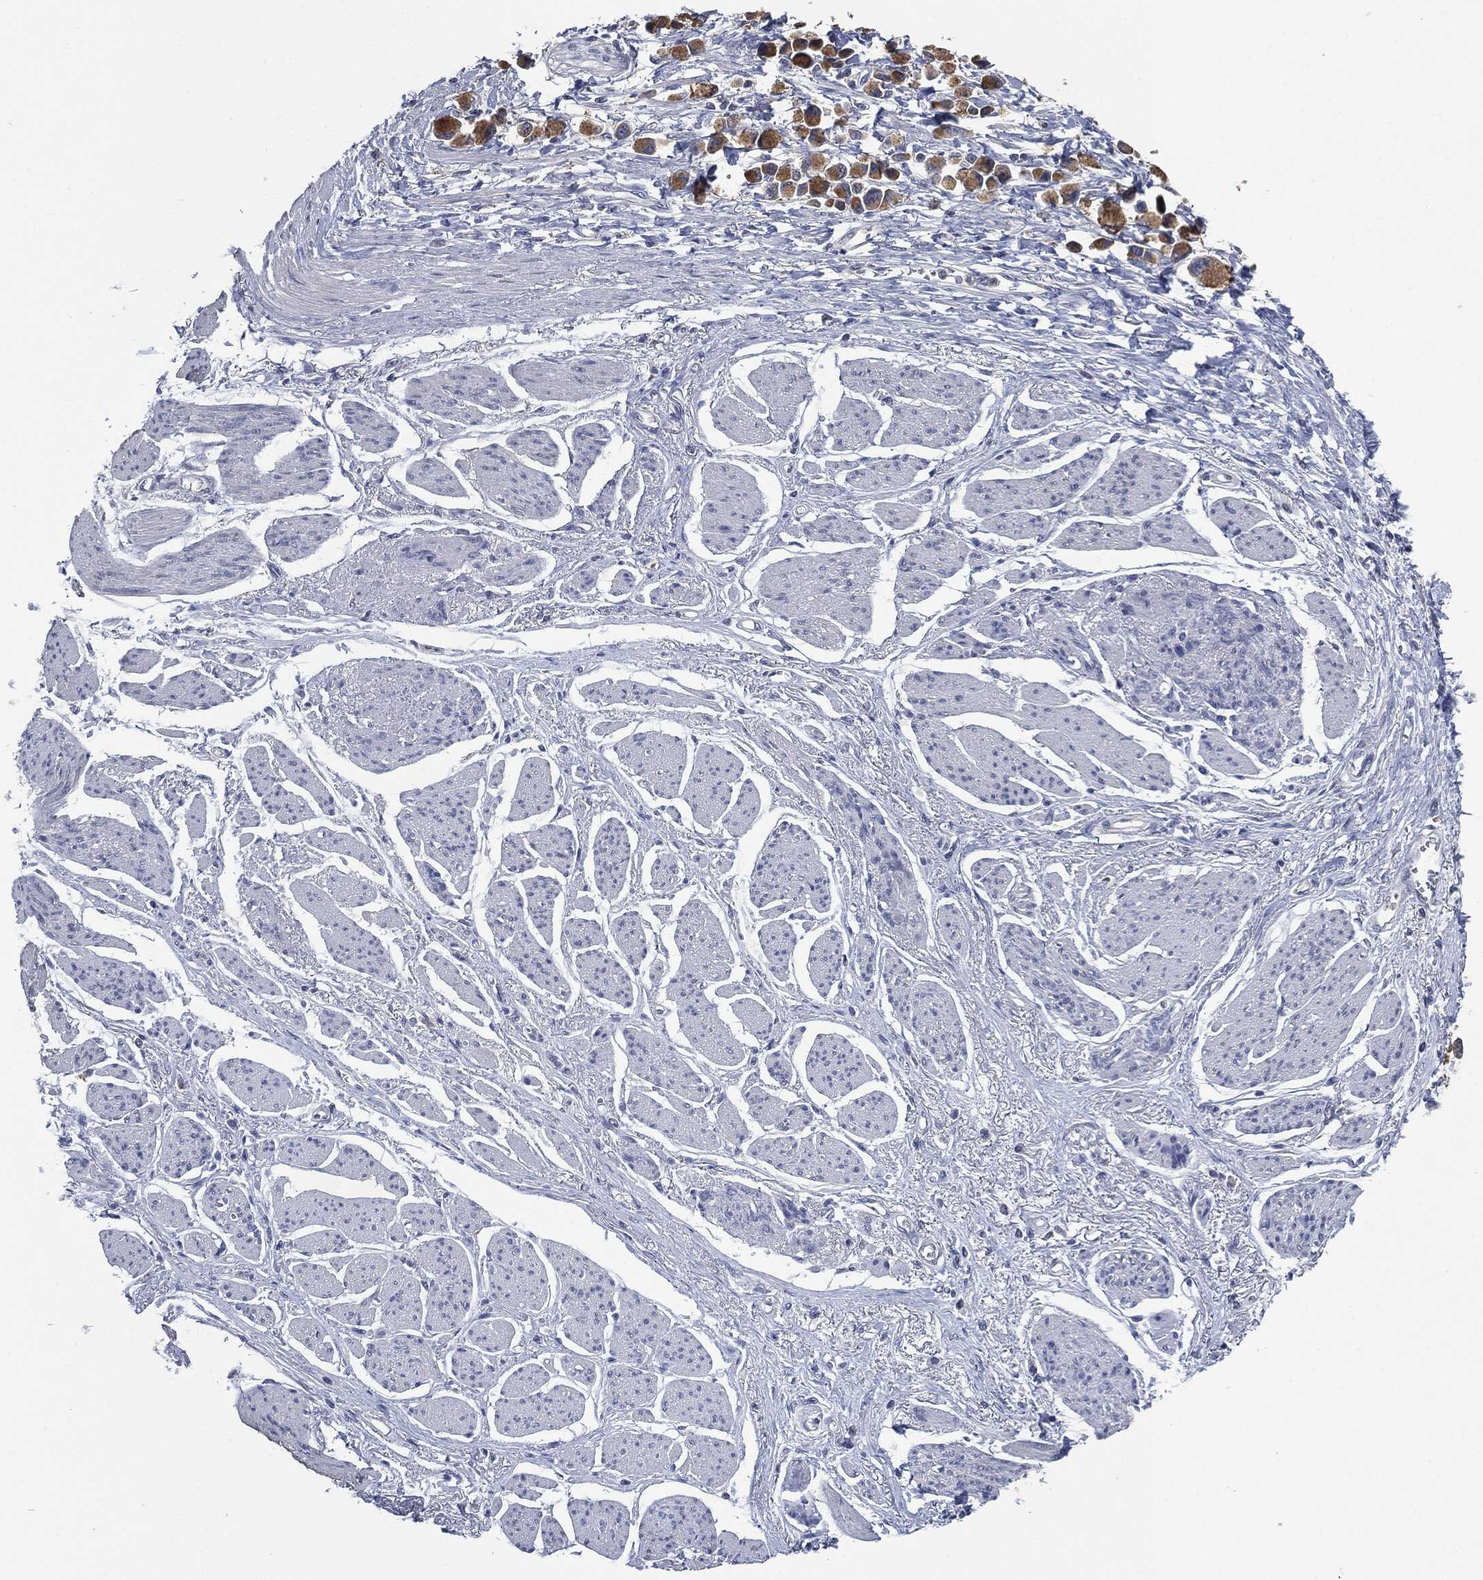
{"staining": {"intensity": "moderate", "quantity": ">75%", "location": "cytoplasmic/membranous"}, "tissue": "stomach cancer", "cell_type": "Tumor cells", "image_type": "cancer", "snomed": [{"axis": "morphology", "description": "Adenocarcinoma, NOS"}, {"axis": "topography", "description": "Stomach"}], "caption": "A medium amount of moderate cytoplasmic/membranous staining is identified in about >75% of tumor cells in stomach adenocarcinoma tissue.", "gene": "IL1RN", "patient": {"sex": "female", "age": 81}}